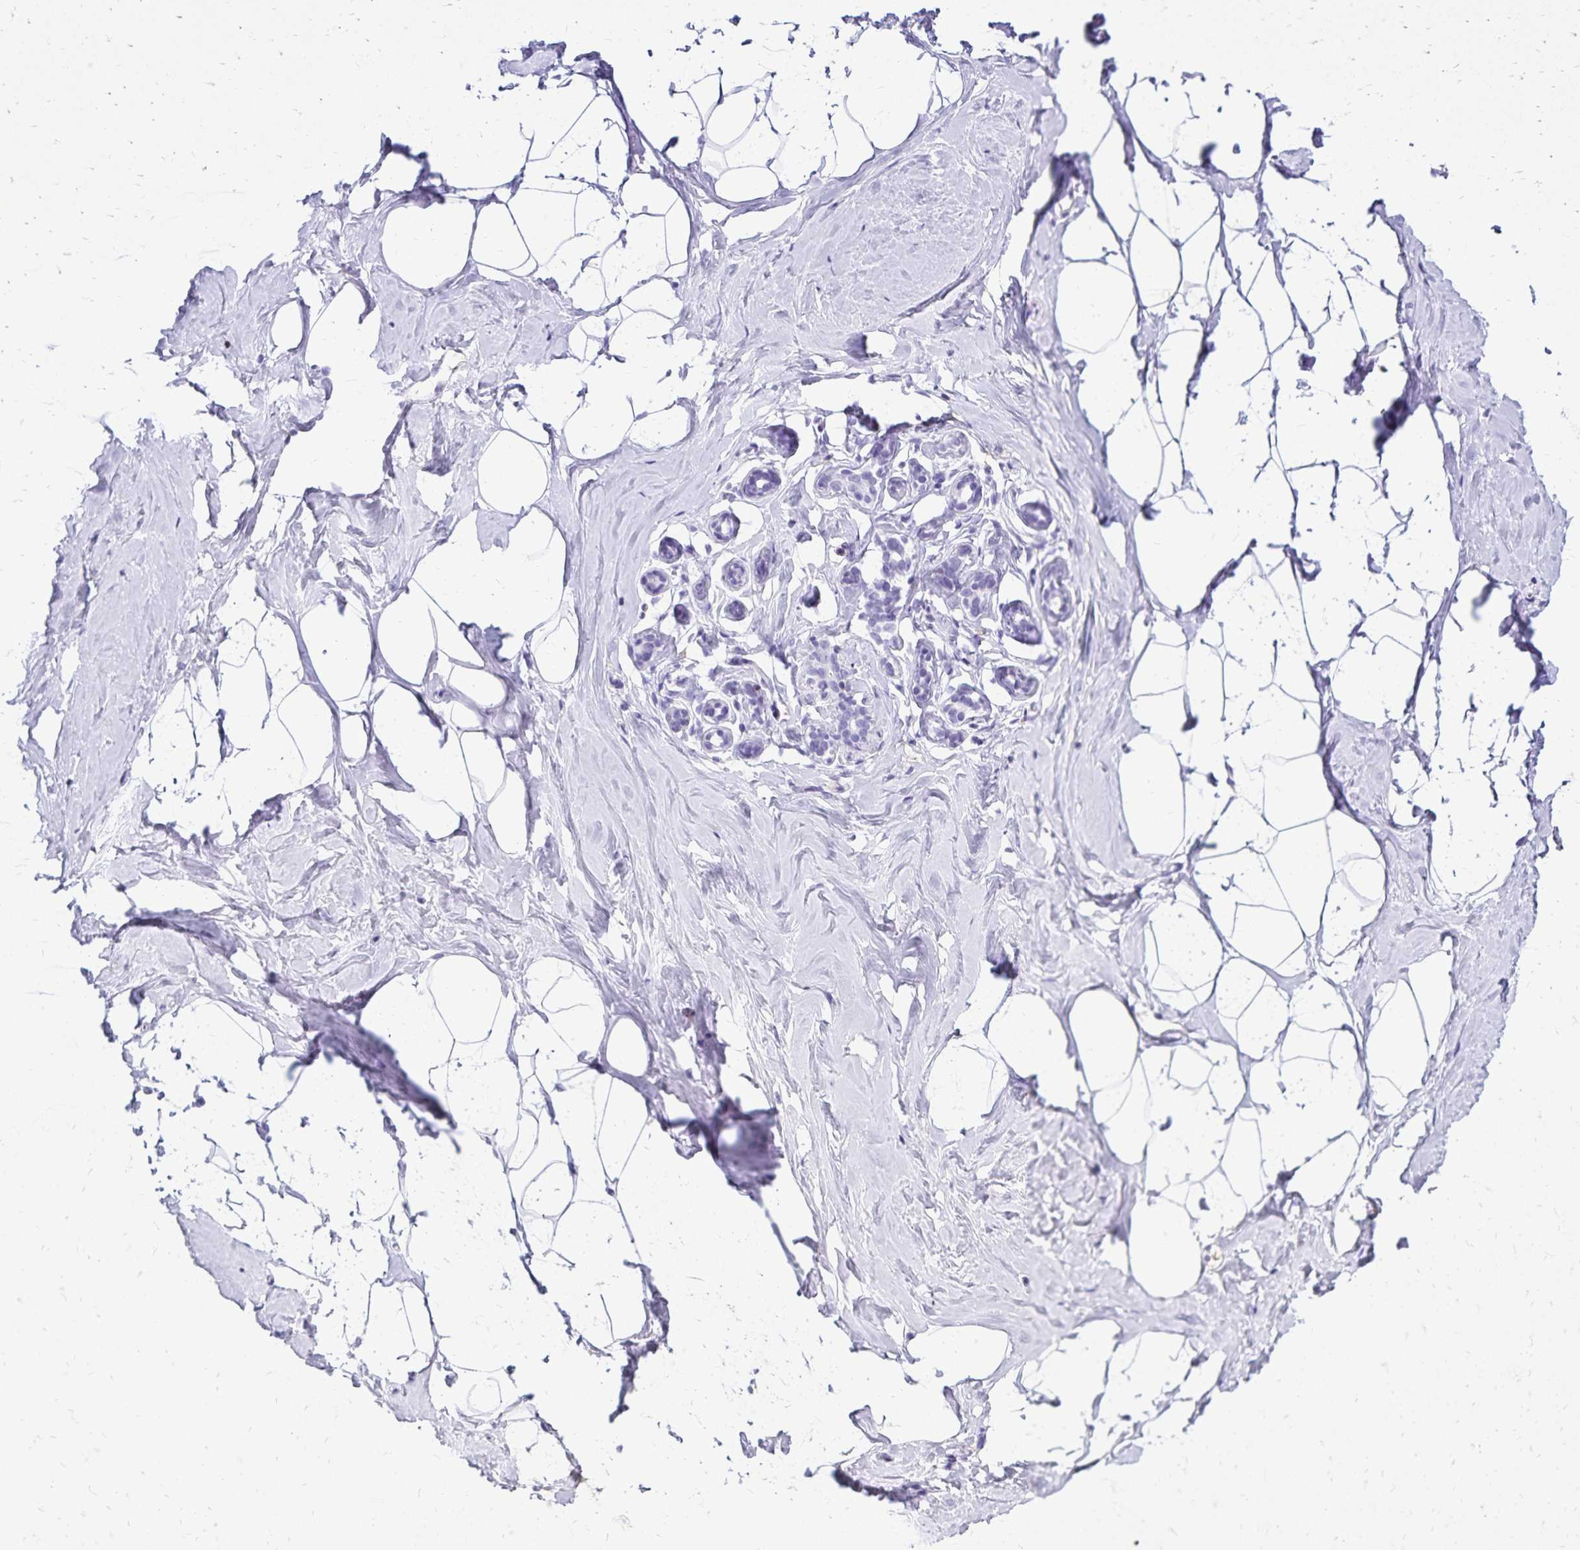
{"staining": {"intensity": "negative", "quantity": "none", "location": "none"}, "tissue": "breast", "cell_type": "Adipocytes", "image_type": "normal", "snomed": [{"axis": "morphology", "description": "Normal tissue, NOS"}, {"axis": "topography", "description": "Breast"}], "caption": "A histopathology image of breast stained for a protein displays no brown staining in adipocytes. (DAB (3,3'-diaminobenzidine) immunohistochemistry (IHC) visualized using brightfield microscopy, high magnification).", "gene": "CD27", "patient": {"sex": "female", "age": 32}}